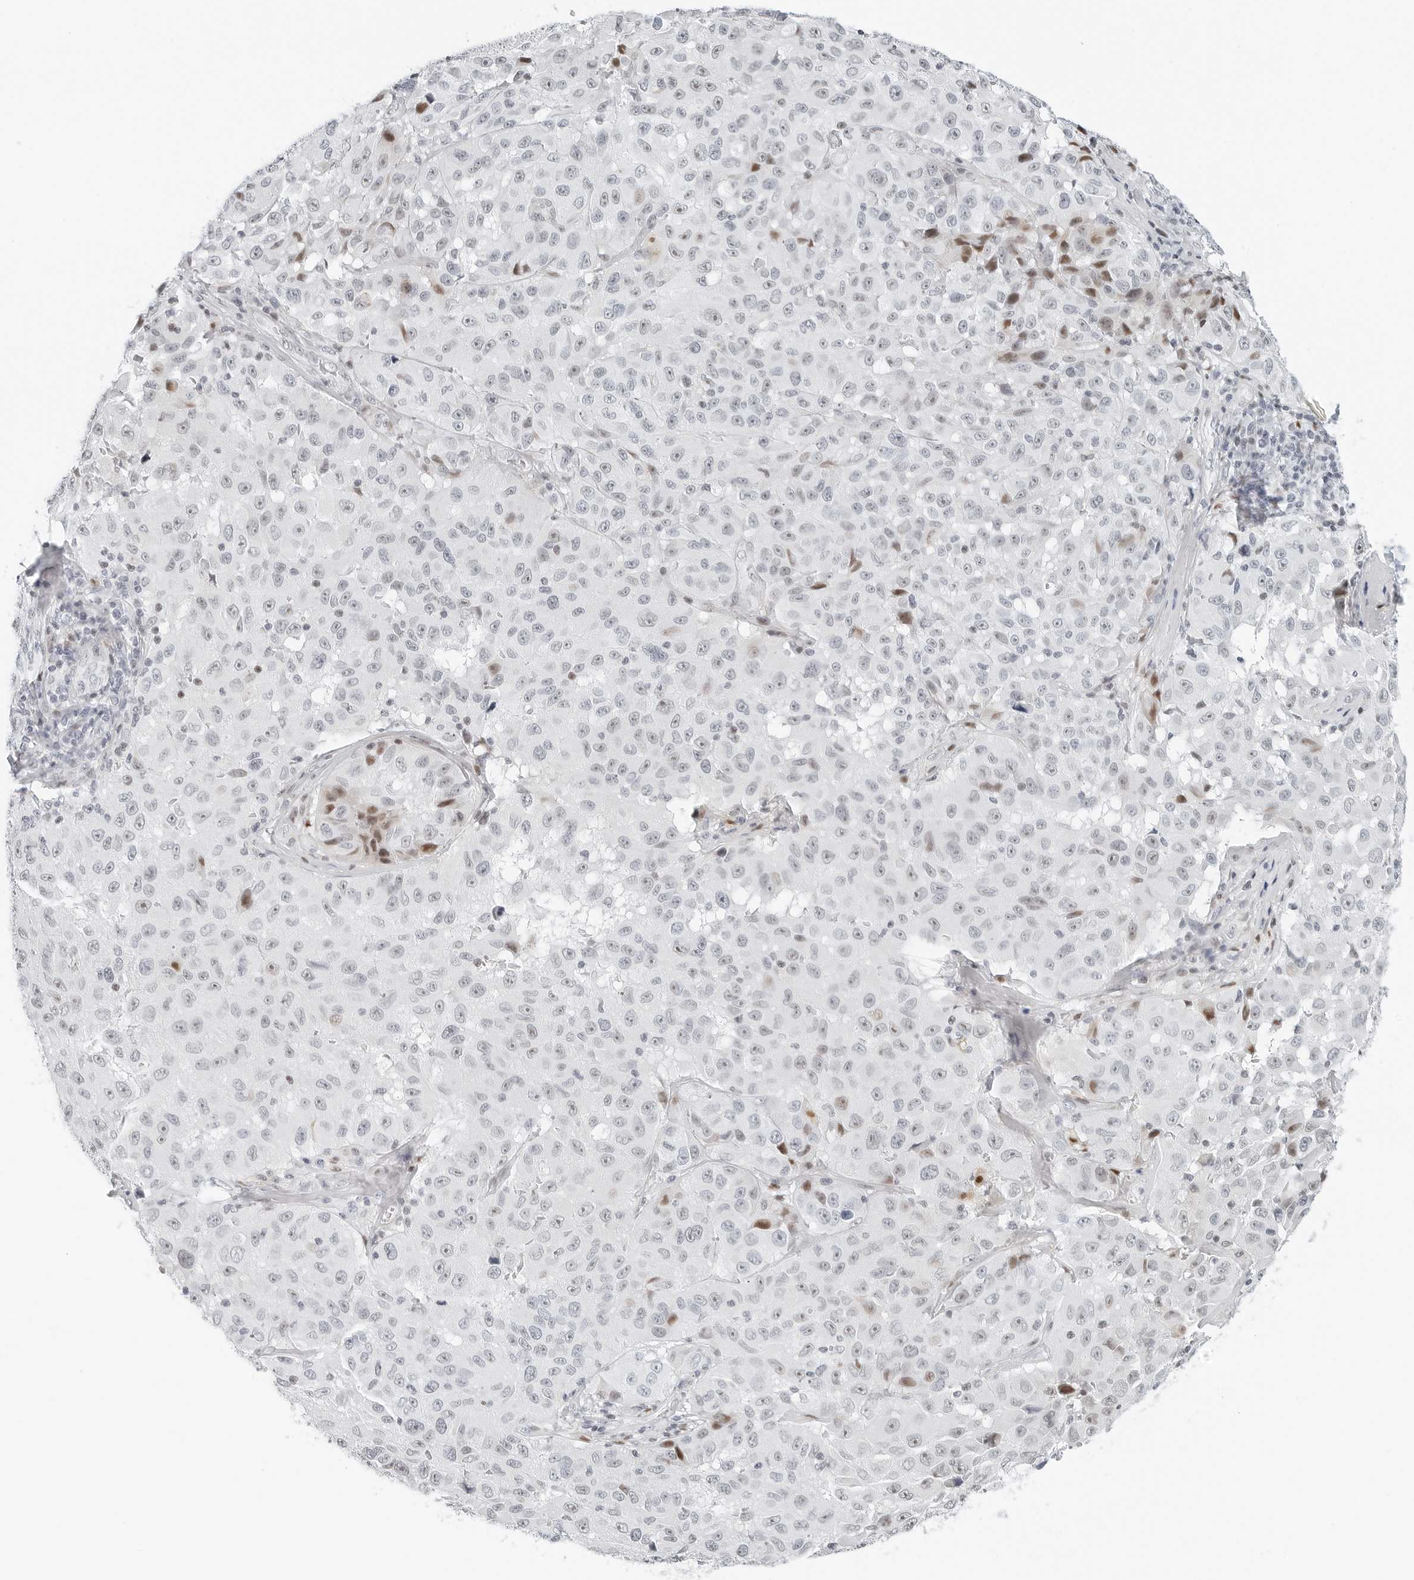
{"staining": {"intensity": "moderate", "quantity": "<25%", "location": "nuclear"}, "tissue": "melanoma", "cell_type": "Tumor cells", "image_type": "cancer", "snomed": [{"axis": "morphology", "description": "Malignant melanoma, NOS"}, {"axis": "topography", "description": "Skin"}], "caption": "Immunohistochemical staining of human malignant melanoma exhibits moderate nuclear protein positivity in approximately <25% of tumor cells. The staining was performed using DAB (3,3'-diaminobenzidine) to visualize the protein expression in brown, while the nuclei were stained in blue with hematoxylin (Magnification: 20x).", "gene": "NTMT2", "patient": {"sex": "male", "age": 66}}